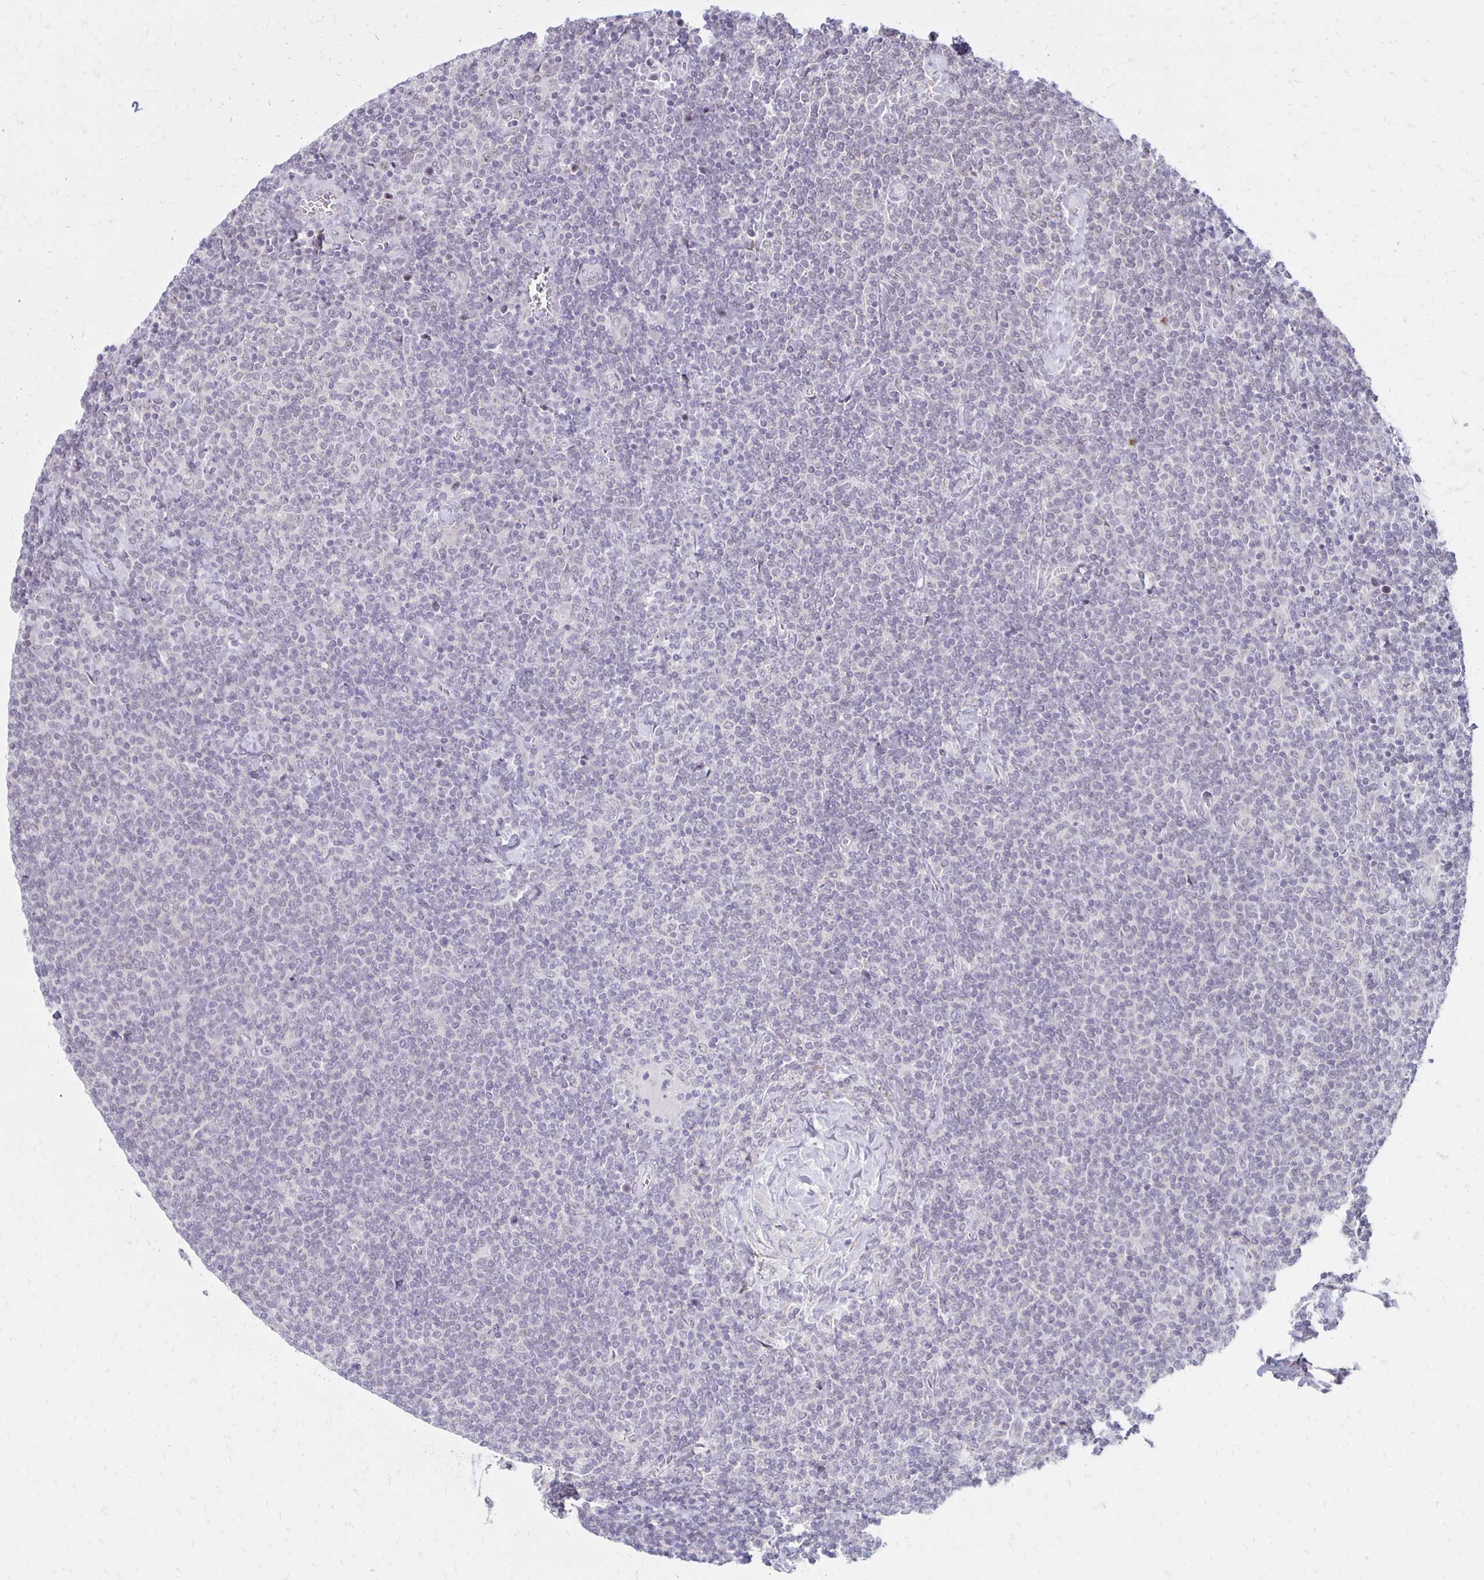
{"staining": {"intensity": "negative", "quantity": "none", "location": "none"}, "tissue": "lymphoma", "cell_type": "Tumor cells", "image_type": "cancer", "snomed": [{"axis": "morphology", "description": "Malignant lymphoma, non-Hodgkin's type, Low grade"}, {"axis": "topography", "description": "Lymph node"}], "caption": "A photomicrograph of lymphoma stained for a protein shows no brown staining in tumor cells. Nuclei are stained in blue.", "gene": "DAGLA", "patient": {"sex": "male", "age": 52}}